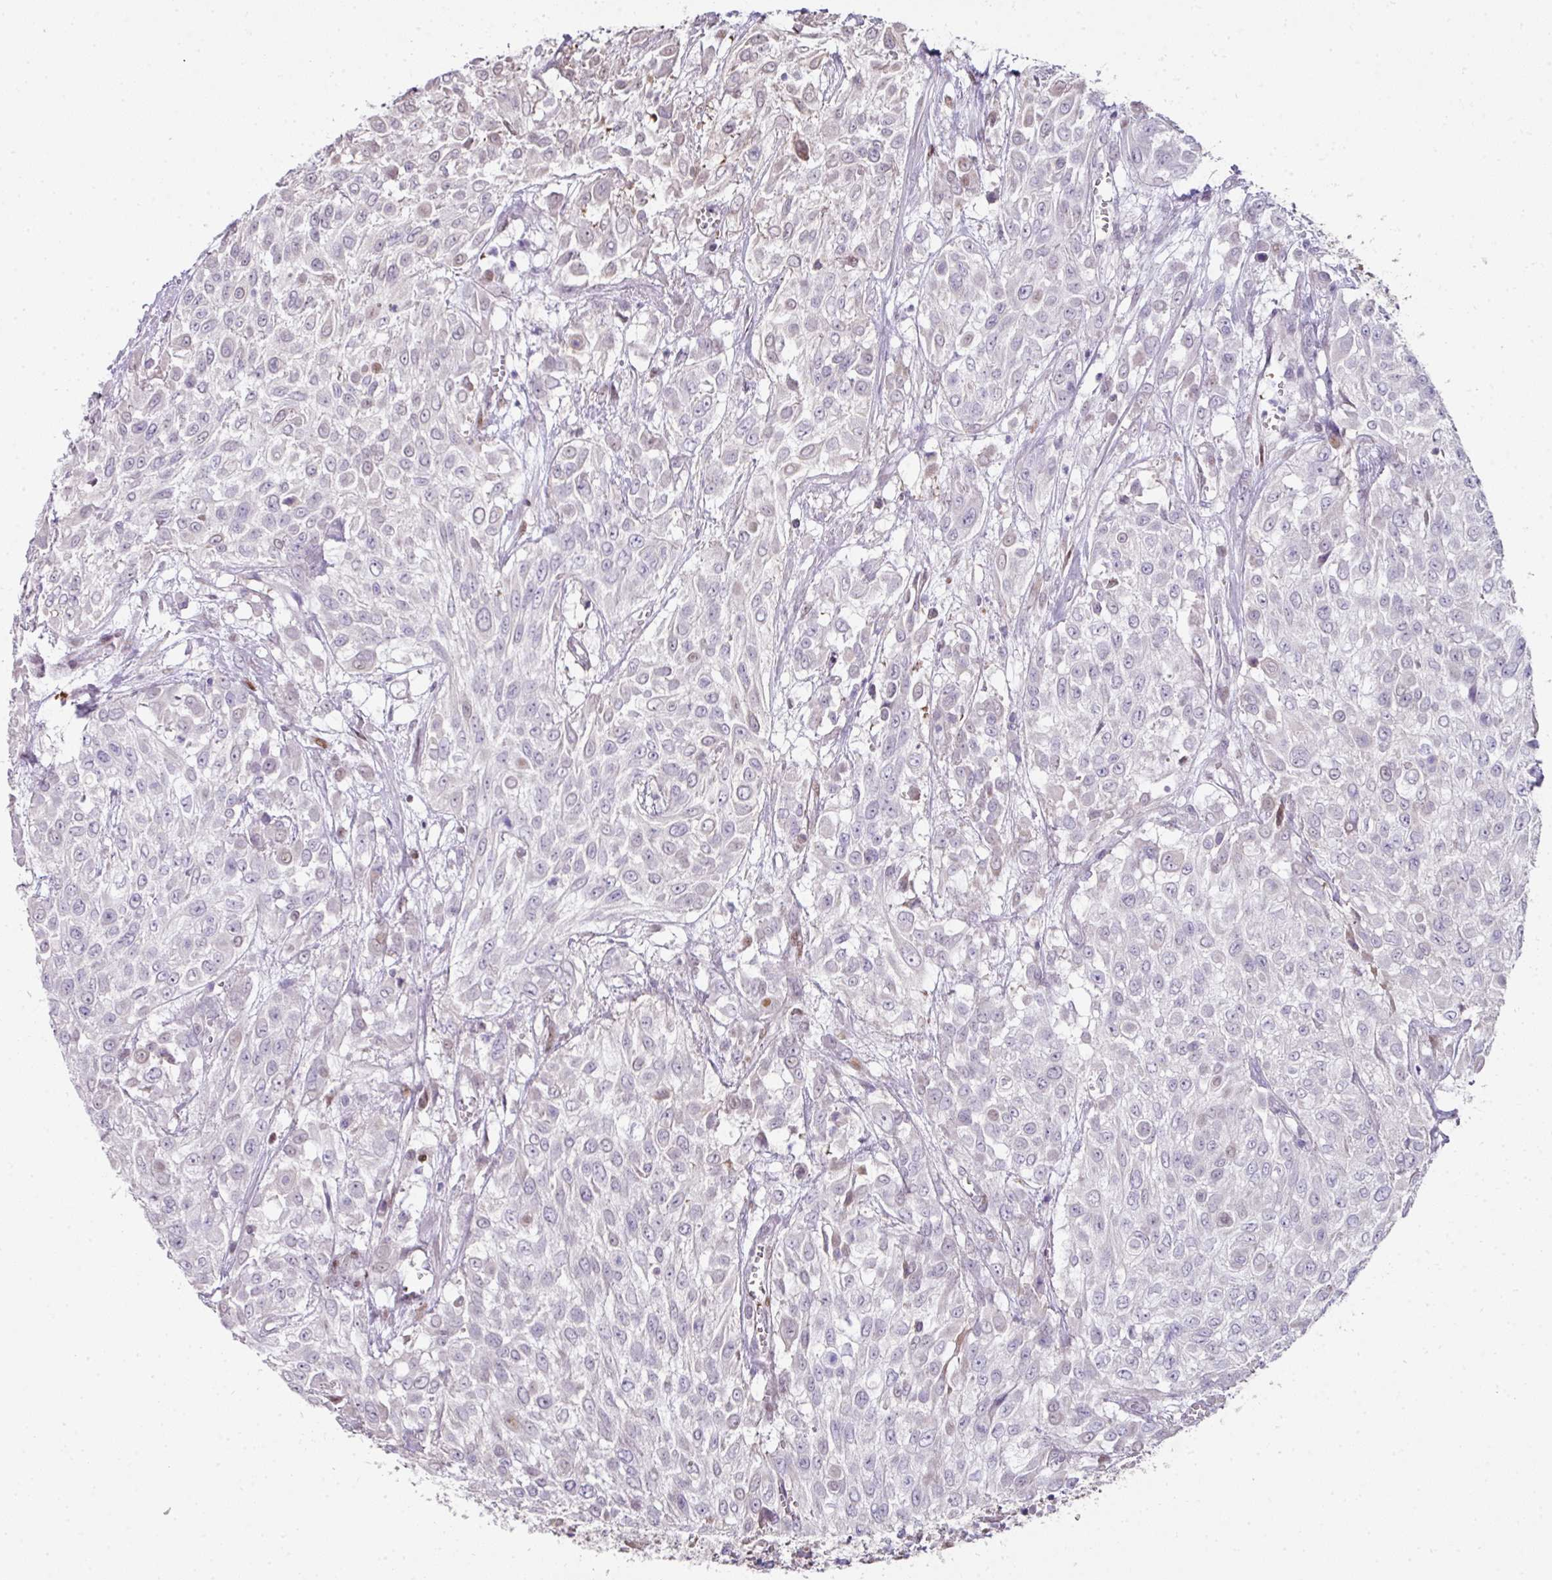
{"staining": {"intensity": "negative", "quantity": "none", "location": "none"}, "tissue": "urothelial cancer", "cell_type": "Tumor cells", "image_type": "cancer", "snomed": [{"axis": "morphology", "description": "Urothelial carcinoma, High grade"}, {"axis": "topography", "description": "Urinary bladder"}], "caption": "Tumor cells are negative for brown protein staining in high-grade urothelial carcinoma. (Stains: DAB (3,3'-diaminobenzidine) IHC with hematoxylin counter stain, Microscopy: brightfield microscopy at high magnification).", "gene": "ANKRD18A", "patient": {"sex": "male", "age": 57}}